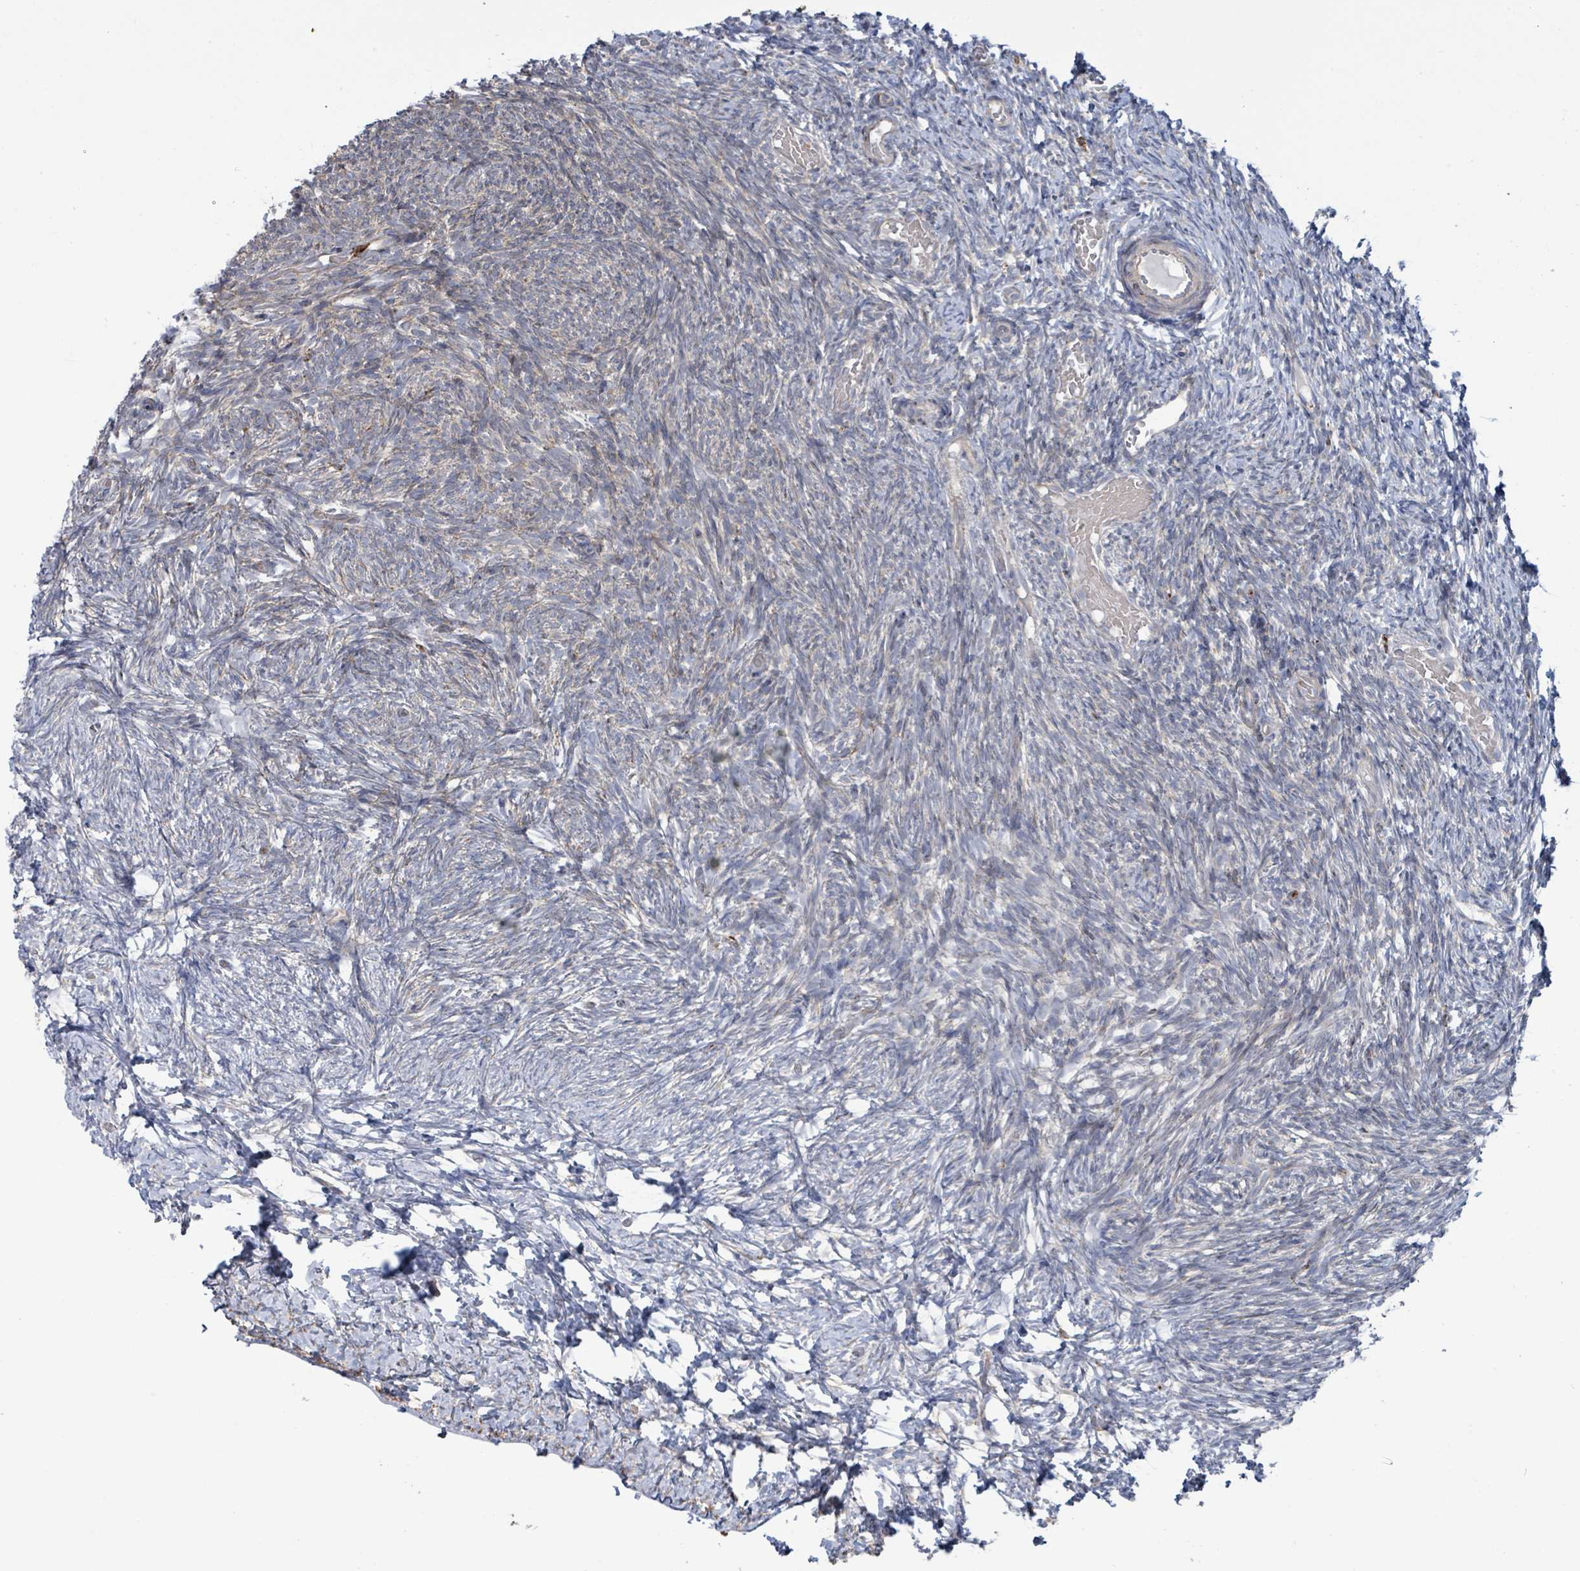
{"staining": {"intensity": "weak", "quantity": "<25%", "location": "cytoplasmic/membranous"}, "tissue": "ovary", "cell_type": "Follicle cells", "image_type": "normal", "snomed": [{"axis": "morphology", "description": "Normal tissue, NOS"}, {"axis": "topography", "description": "Ovary"}], "caption": "DAB (3,3'-diaminobenzidine) immunohistochemical staining of normal ovary reveals no significant expression in follicle cells.", "gene": "RFPL4AL1", "patient": {"sex": "female", "age": 39}}